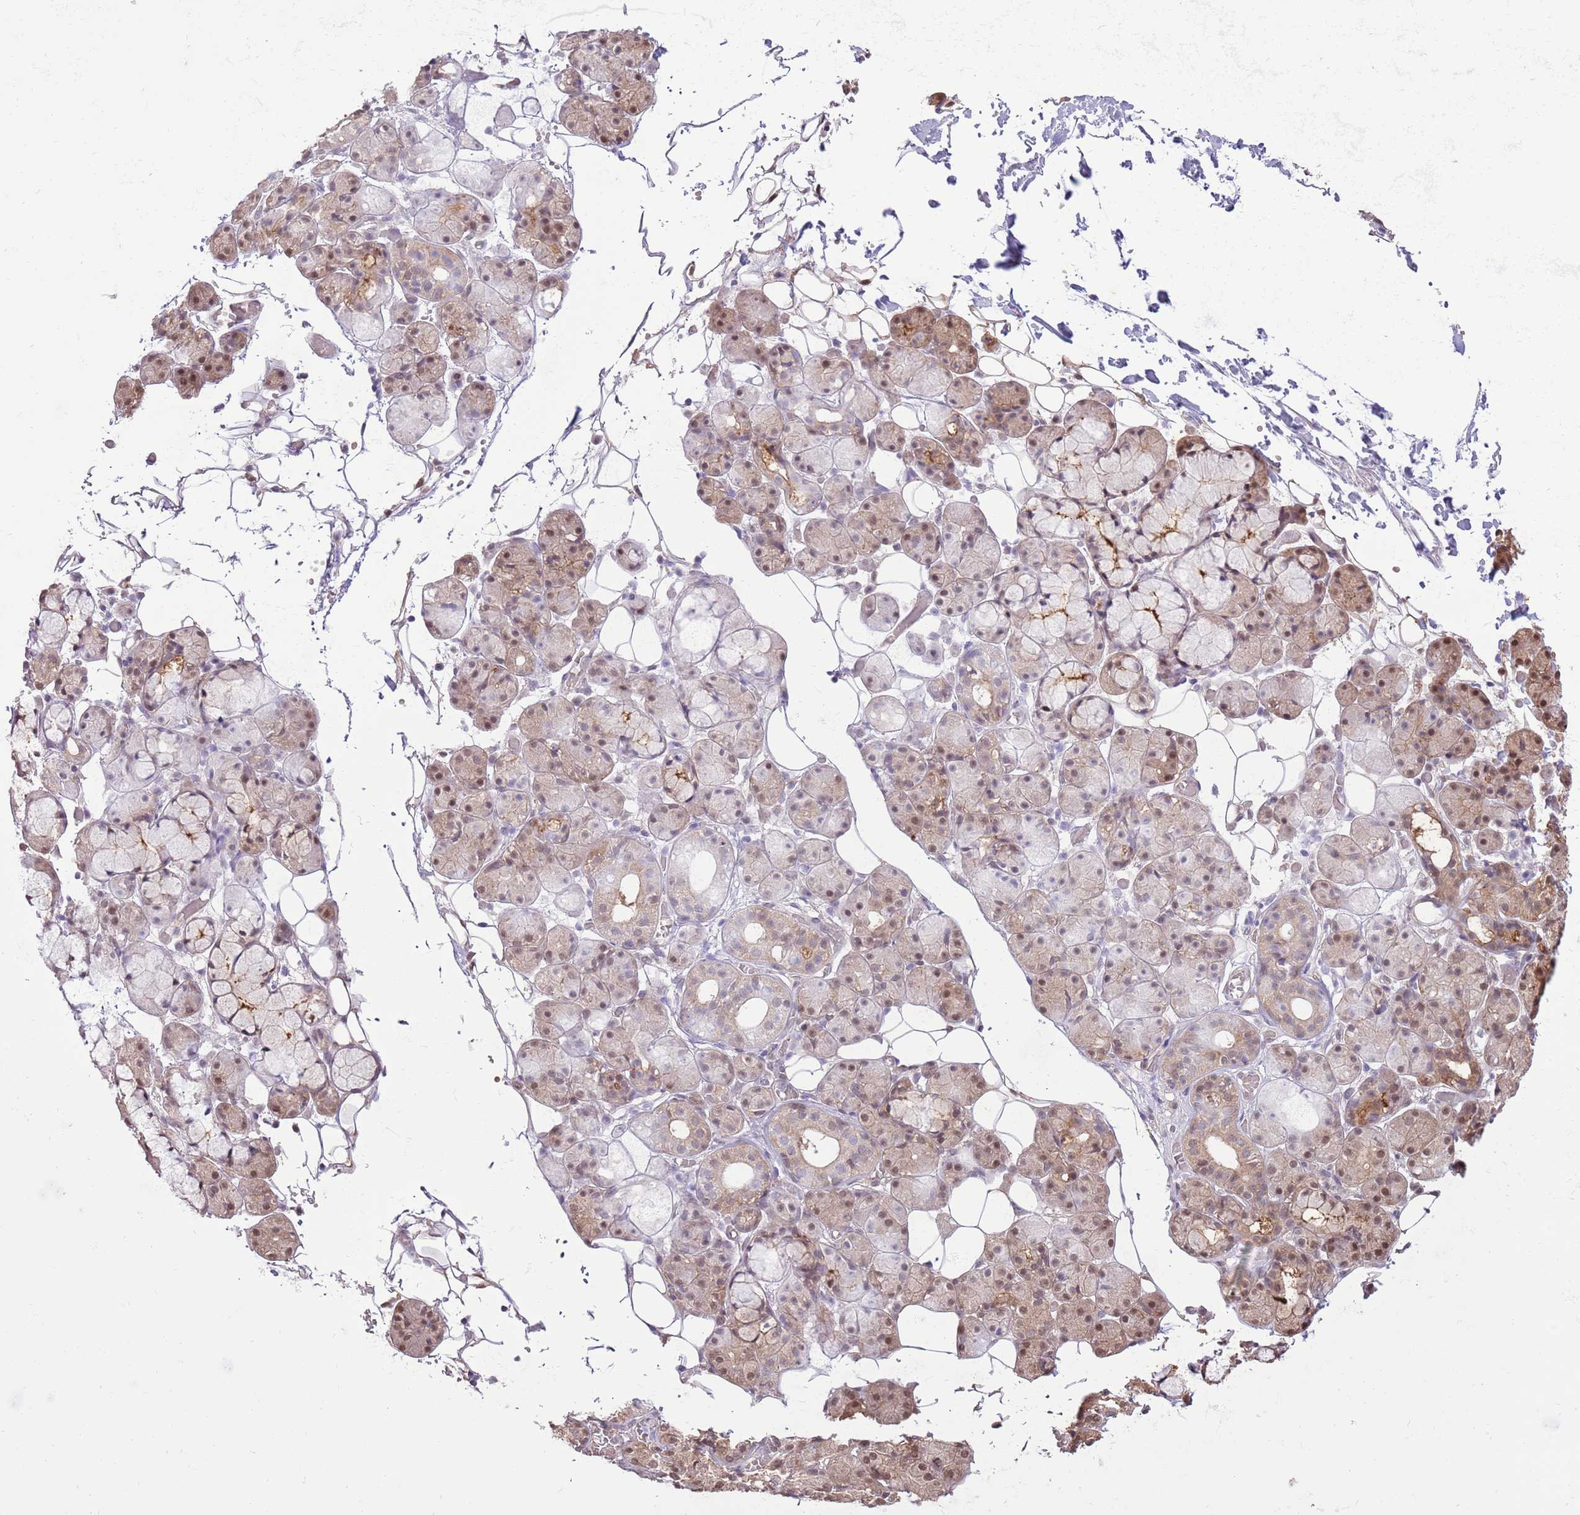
{"staining": {"intensity": "moderate", "quantity": "25%-75%", "location": "nuclear"}, "tissue": "salivary gland", "cell_type": "Glandular cells", "image_type": "normal", "snomed": [{"axis": "morphology", "description": "Normal tissue, NOS"}, {"axis": "topography", "description": "Salivary gland"}], "caption": "Immunohistochemistry image of unremarkable salivary gland: human salivary gland stained using immunohistochemistry reveals medium levels of moderate protein expression localized specifically in the nuclear of glandular cells, appearing as a nuclear brown color.", "gene": "NSFL1C", "patient": {"sex": "male", "age": 63}}